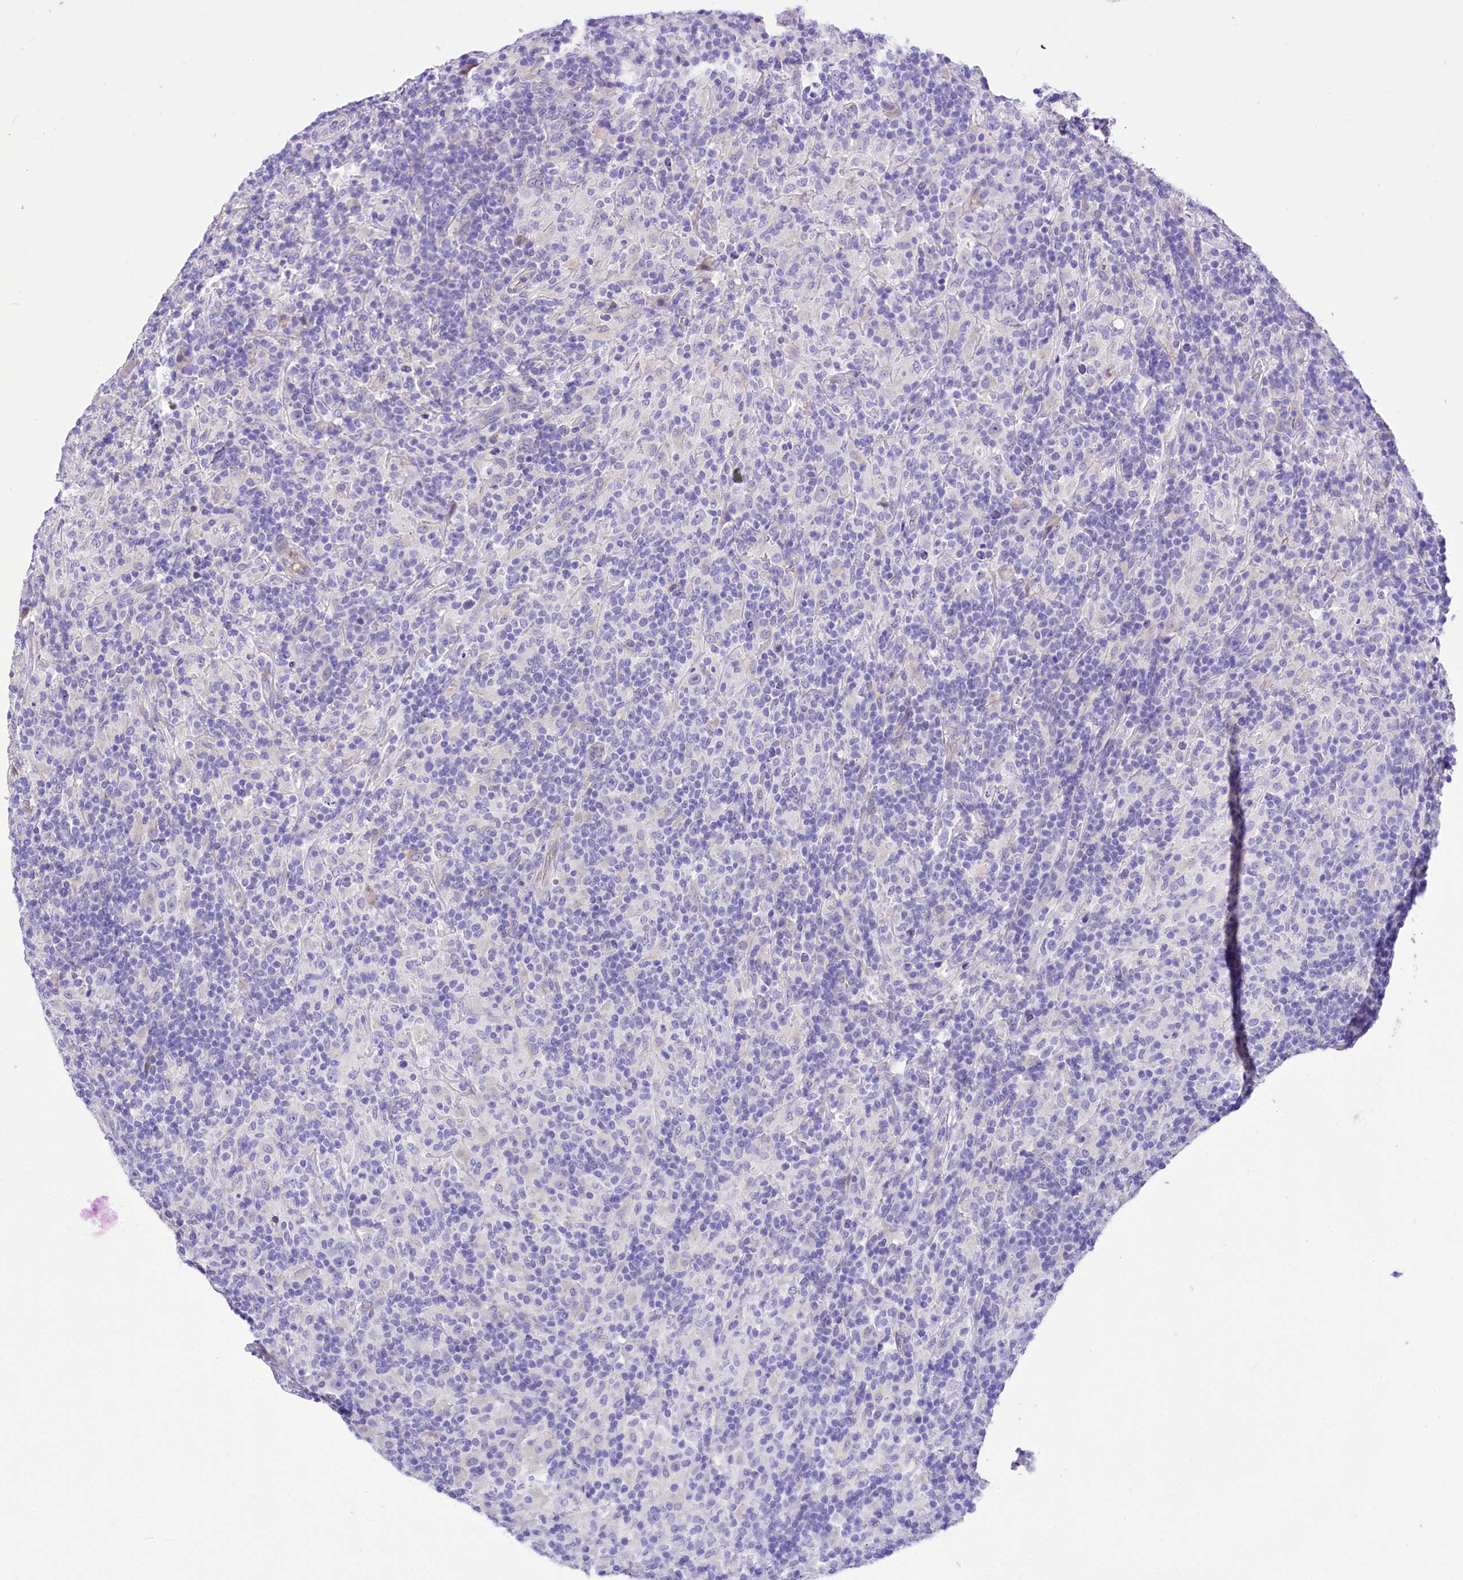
{"staining": {"intensity": "negative", "quantity": "none", "location": "none"}, "tissue": "lymphoma", "cell_type": "Tumor cells", "image_type": "cancer", "snomed": [{"axis": "morphology", "description": "Hodgkin's disease, NOS"}, {"axis": "topography", "description": "Lymph node"}], "caption": "IHC image of neoplastic tissue: lymphoma stained with DAB (3,3'-diaminobenzidine) displays no significant protein expression in tumor cells.", "gene": "A2ML1", "patient": {"sex": "male", "age": 70}}